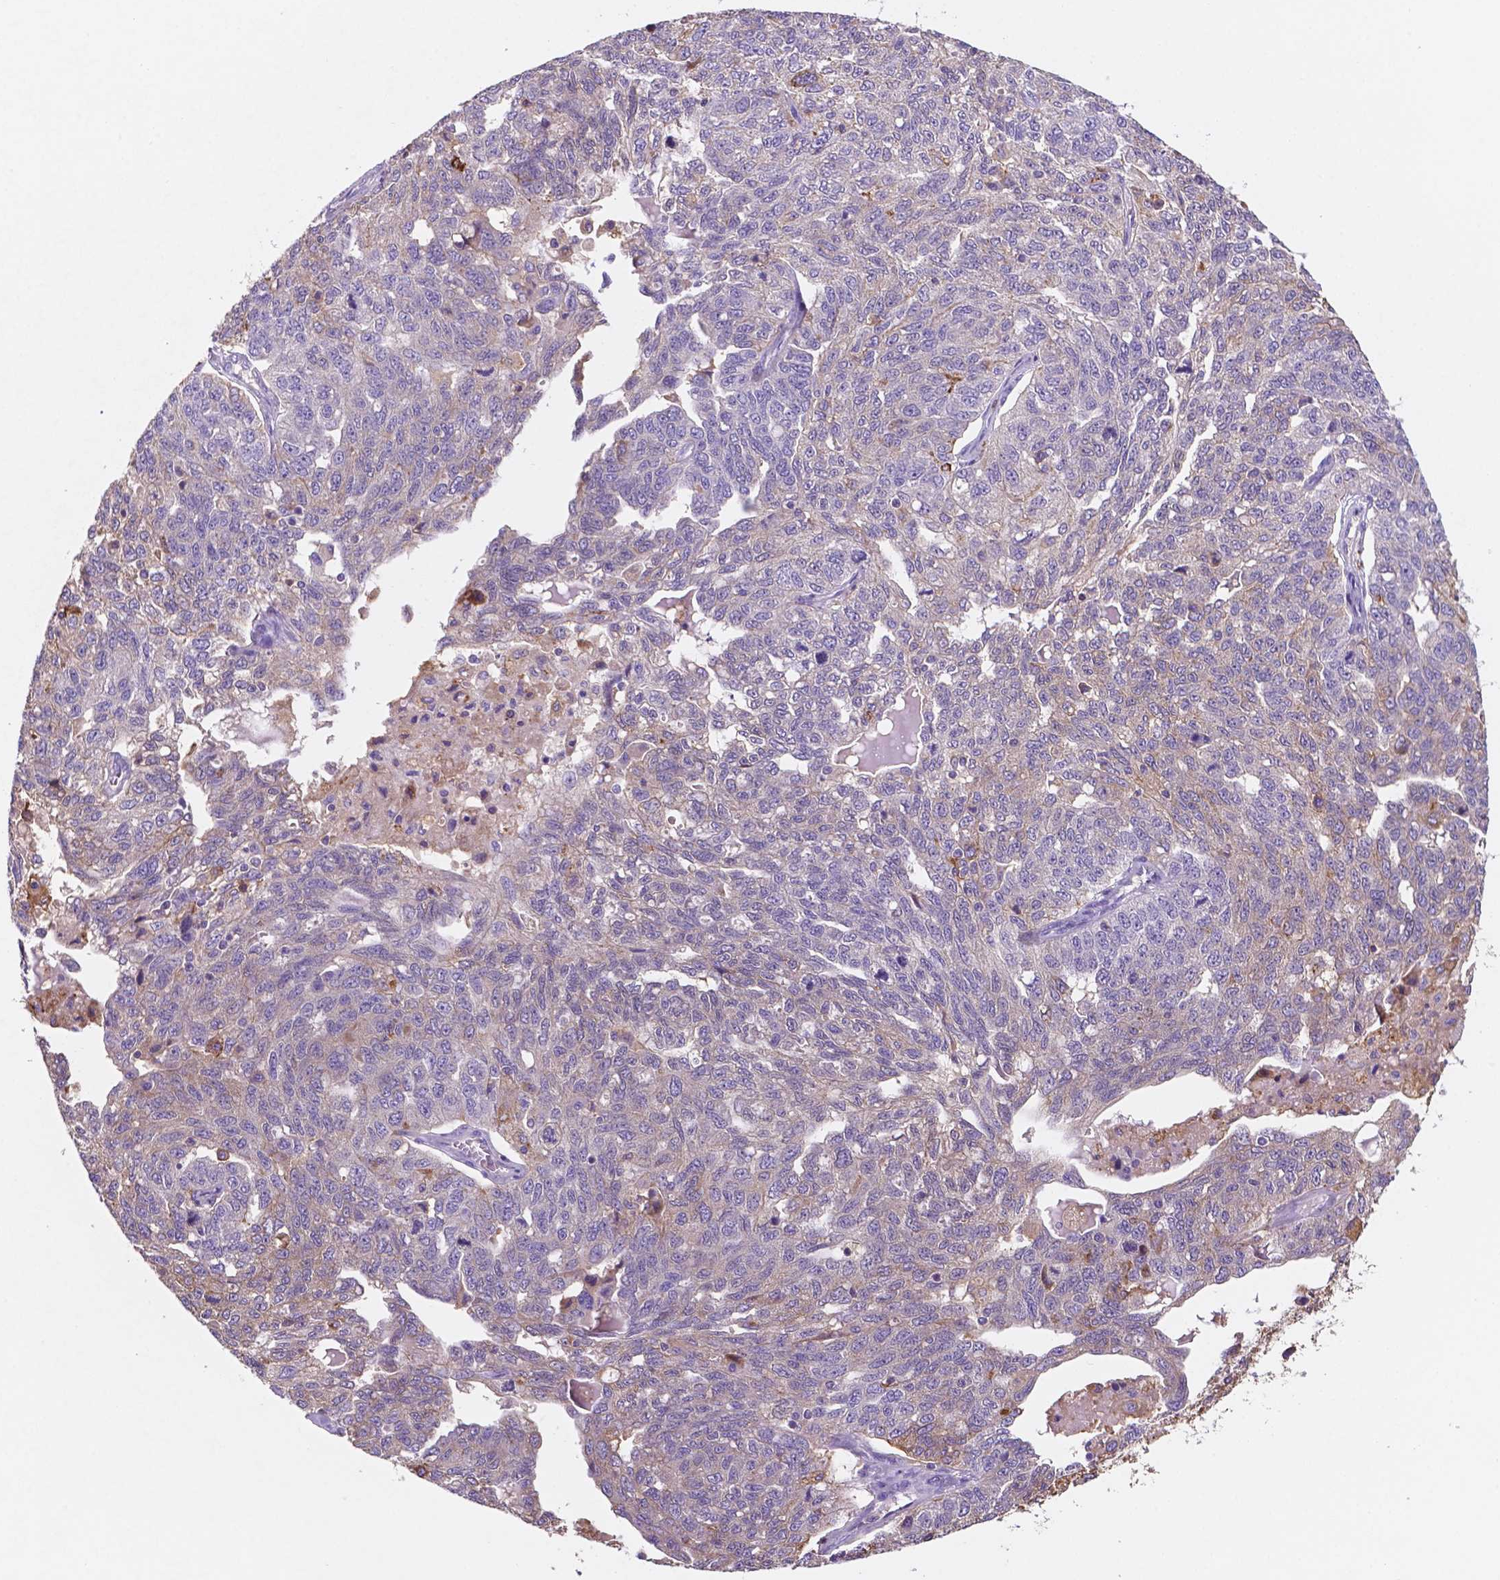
{"staining": {"intensity": "weak", "quantity": "25%-75%", "location": "cytoplasmic/membranous"}, "tissue": "ovarian cancer", "cell_type": "Tumor cells", "image_type": "cancer", "snomed": [{"axis": "morphology", "description": "Cystadenocarcinoma, serous, NOS"}, {"axis": "topography", "description": "Ovary"}], "caption": "The photomicrograph exhibits staining of ovarian cancer (serous cystadenocarcinoma), revealing weak cytoplasmic/membranous protein positivity (brown color) within tumor cells. (Stains: DAB in brown, nuclei in blue, Microscopy: brightfield microscopy at high magnification).", "gene": "MKRN2OS", "patient": {"sex": "female", "age": 71}}